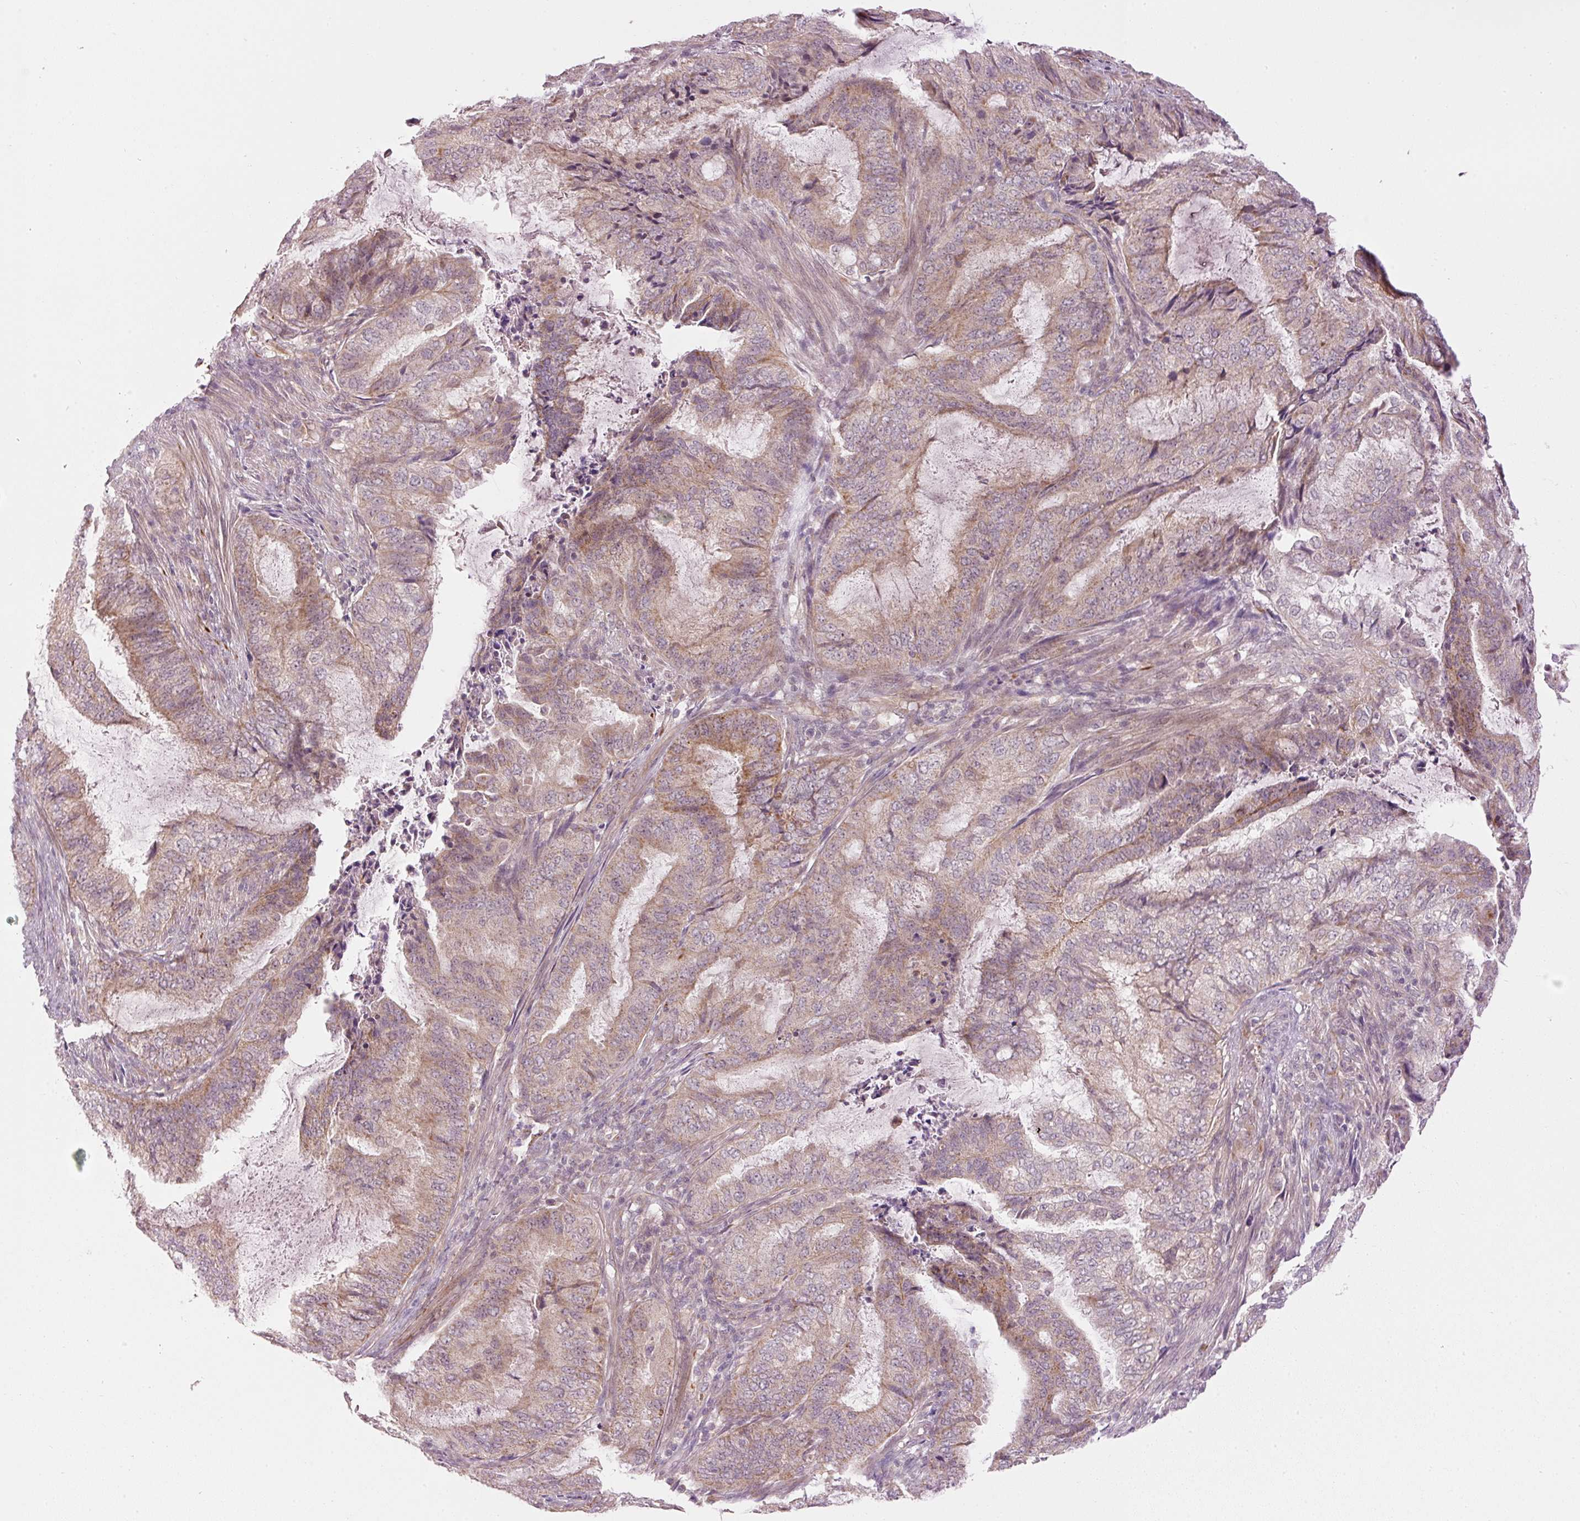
{"staining": {"intensity": "moderate", "quantity": "25%-75%", "location": "cytoplasmic/membranous"}, "tissue": "endometrial cancer", "cell_type": "Tumor cells", "image_type": "cancer", "snomed": [{"axis": "morphology", "description": "Adenocarcinoma, NOS"}, {"axis": "topography", "description": "Endometrium"}], "caption": "Immunohistochemistry photomicrograph of neoplastic tissue: human adenocarcinoma (endometrial) stained using IHC reveals medium levels of moderate protein expression localized specifically in the cytoplasmic/membranous of tumor cells, appearing as a cytoplasmic/membranous brown color.", "gene": "CDC20B", "patient": {"sex": "female", "age": 51}}